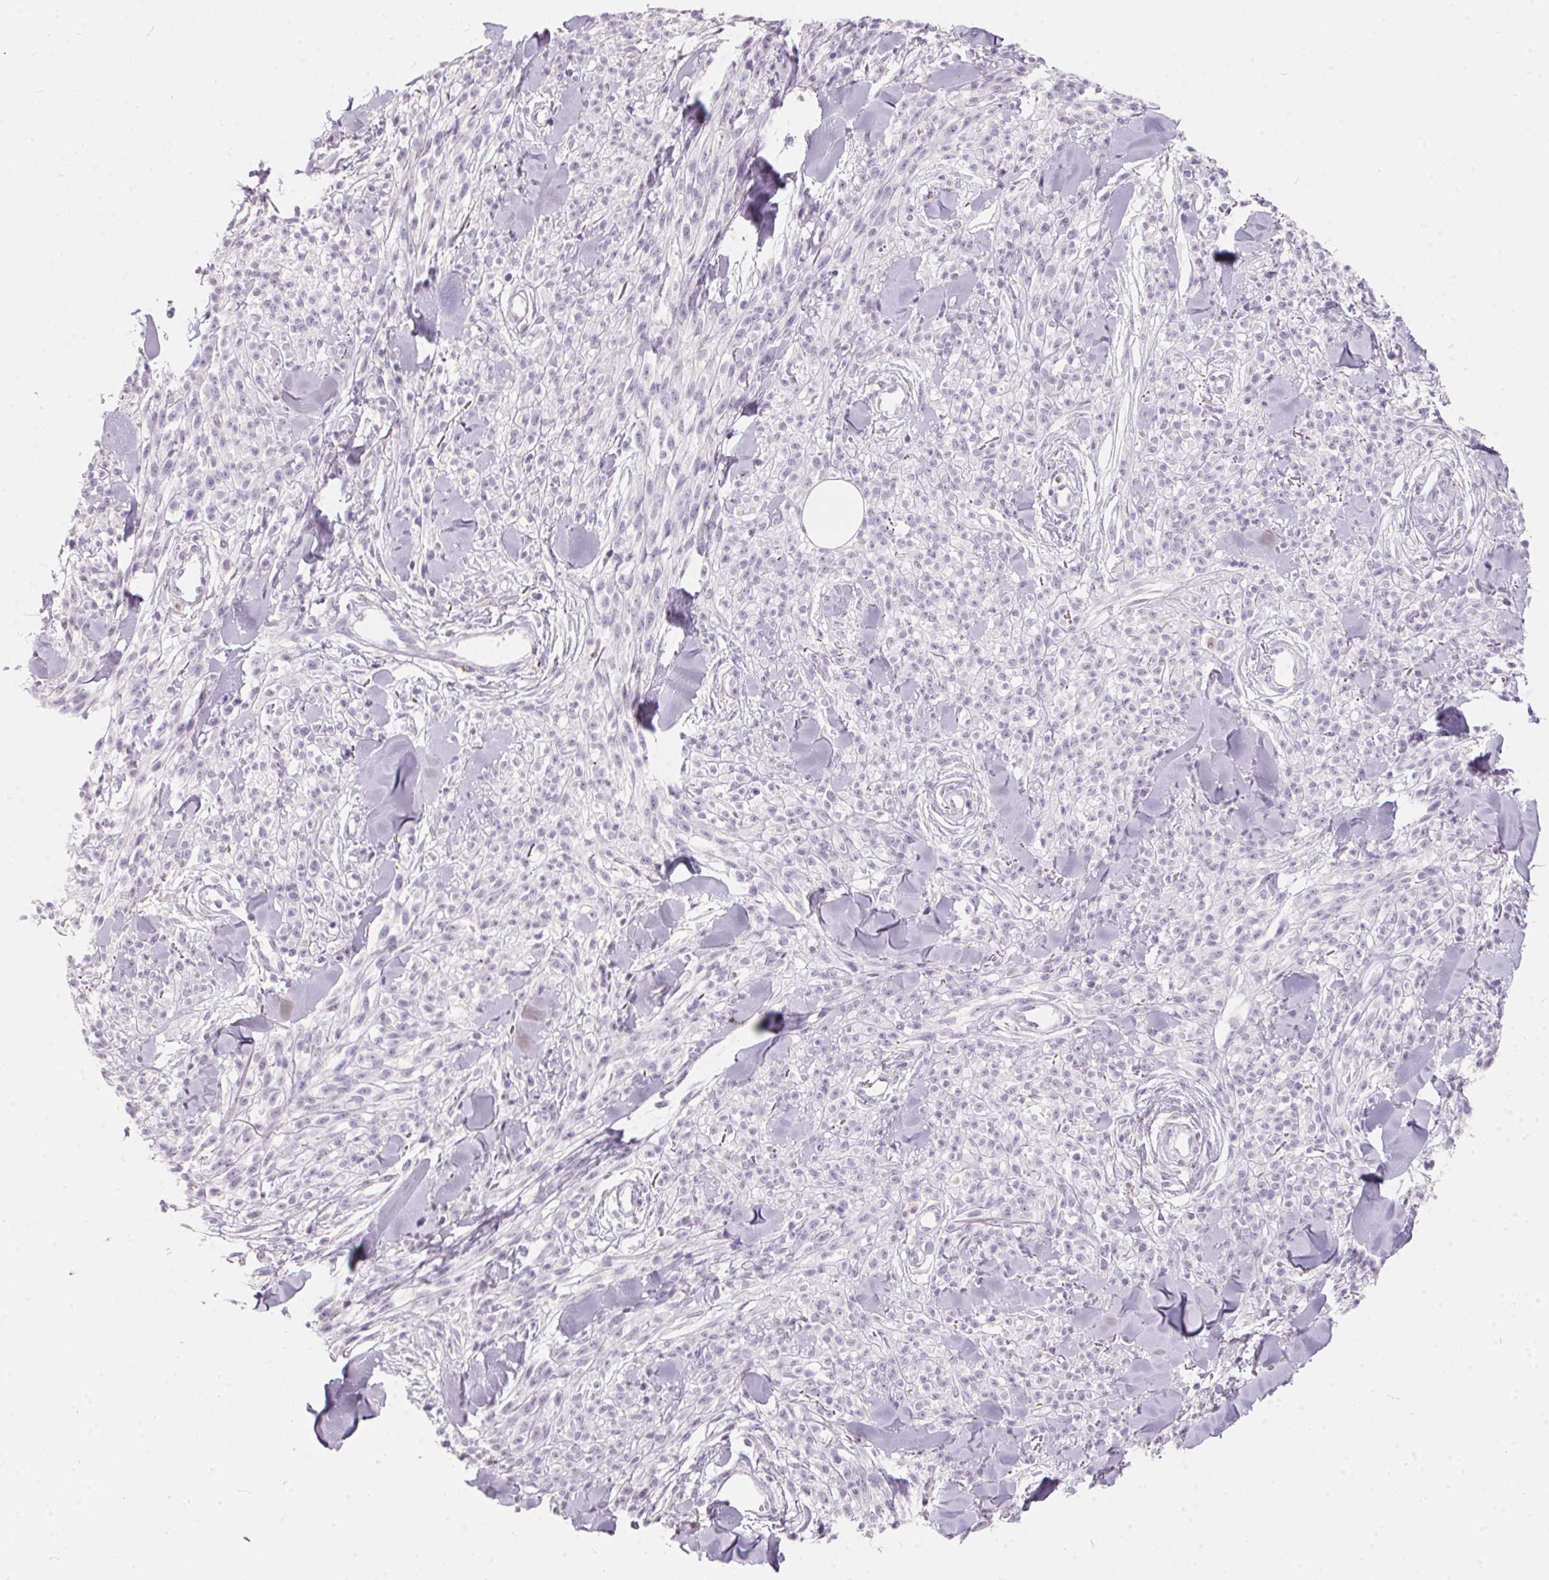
{"staining": {"intensity": "negative", "quantity": "none", "location": "none"}, "tissue": "melanoma", "cell_type": "Tumor cells", "image_type": "cancer", "snomed": [{"axis": "morphology", "description": "Malignant melanoma, NOS"}, {"axis": "topography", "description": "Skin"}, {"axis": "topography", "description": "Skin of trunk"}], "caption": "Melanoma was stained to show a protein in brown. There is no significant staining in tumor cells. (Stains: DAB (3,3'-diaminobenzidine) IHC with hematoxylin counter stain, Microscopy: brightfield microscopy at high magnification).", "gene": "SERPINB1", "patient": {"sex": "male", "age": 74}}